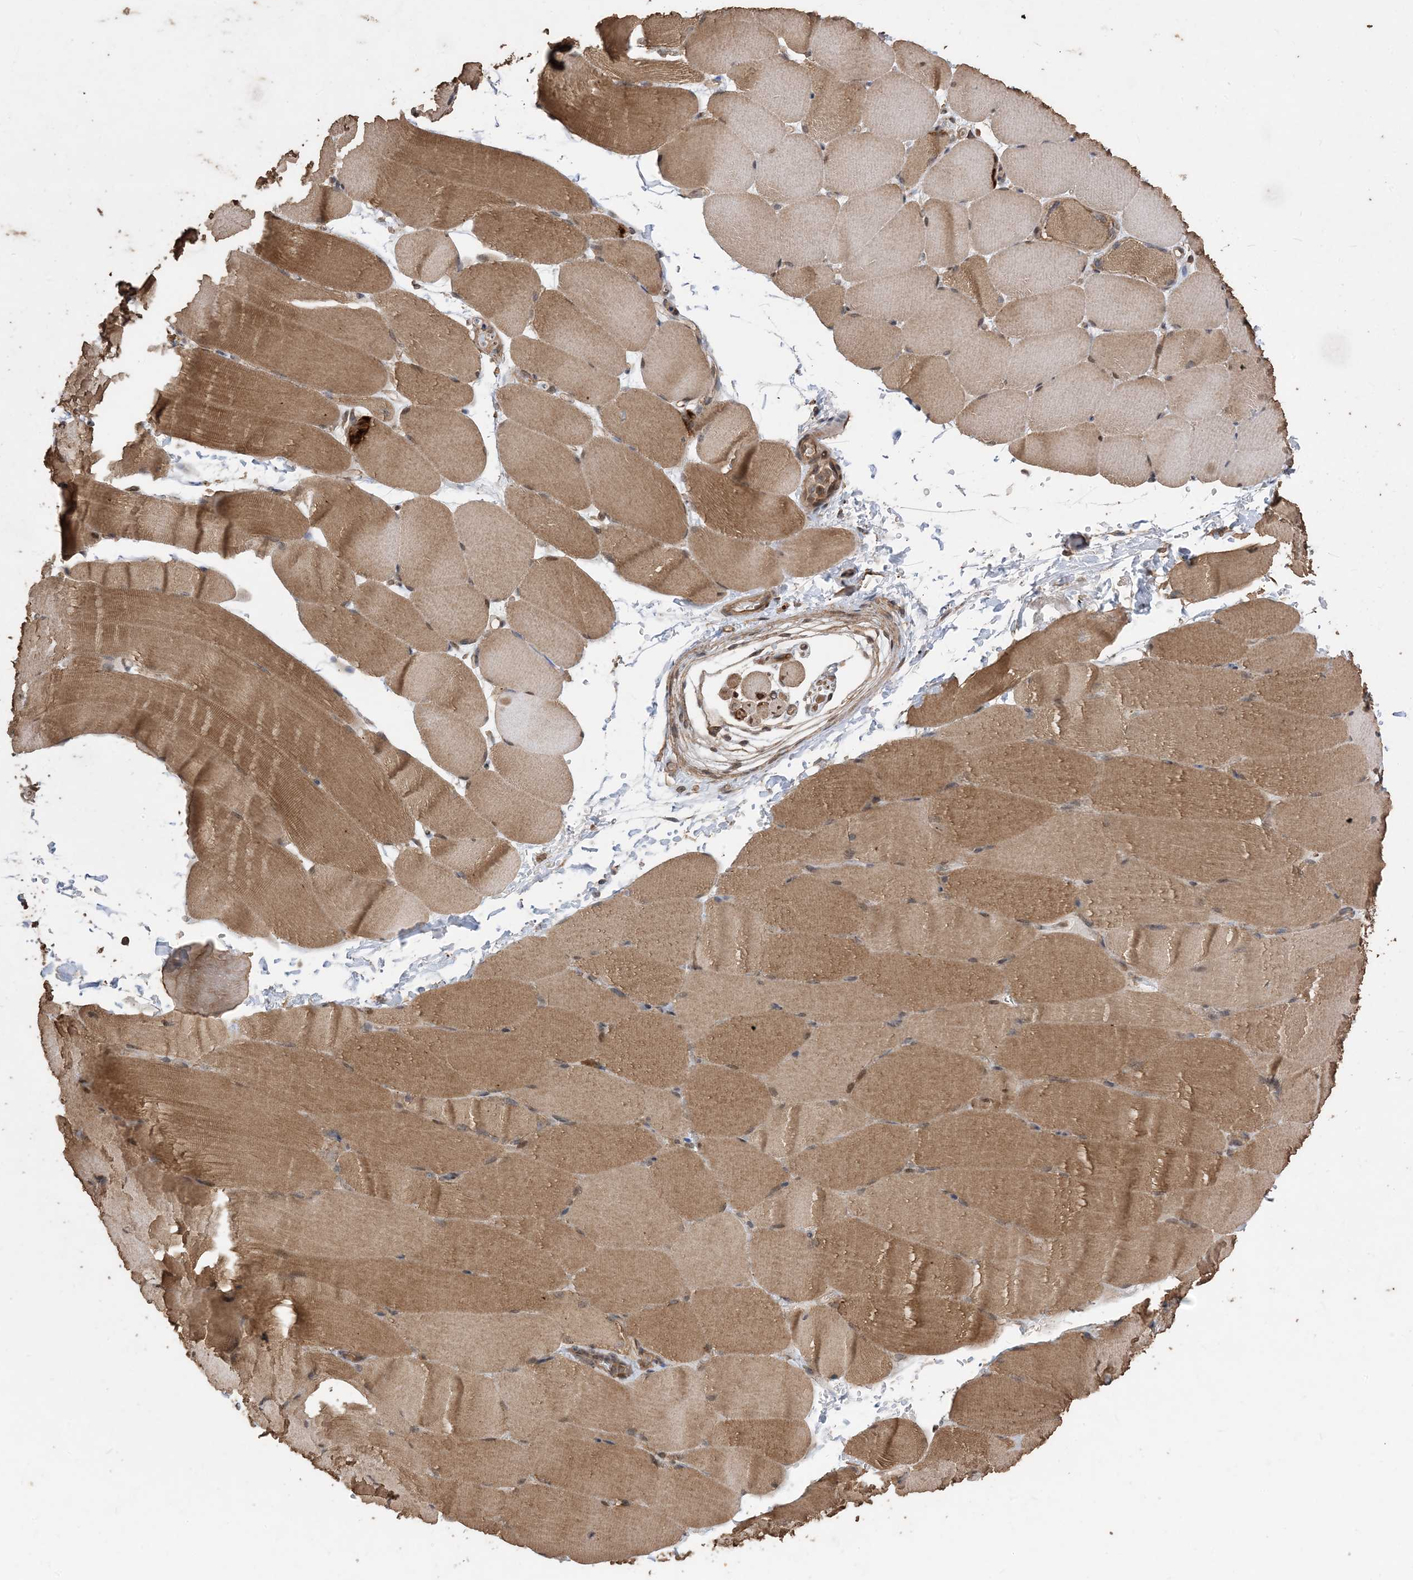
{"staining": {"intensity": "moderate", "quantity": ">75%", "location": "cytoplasmic/membranous"}, "tissue": "skeletal muscle", "cell_type": "Myocytes", "image_type": "normal", "snomed": [{"axis": "morphology", "description": "Normal tissue, NOS"}, {"axis": "topography", "description": "Skeletal muscle"}, {"axis": "topography", "description": "Parathyroid gland"}], "caption": "An IHC photomicrograph of unremarkable tissue is shown. Protein staining in brown labels moderate cytoplasmic/membranous positivity in skeletal muscle within myocytes.", "gene": "ZKSCAN5", "patient": {"sex": "female", "age": 37}}